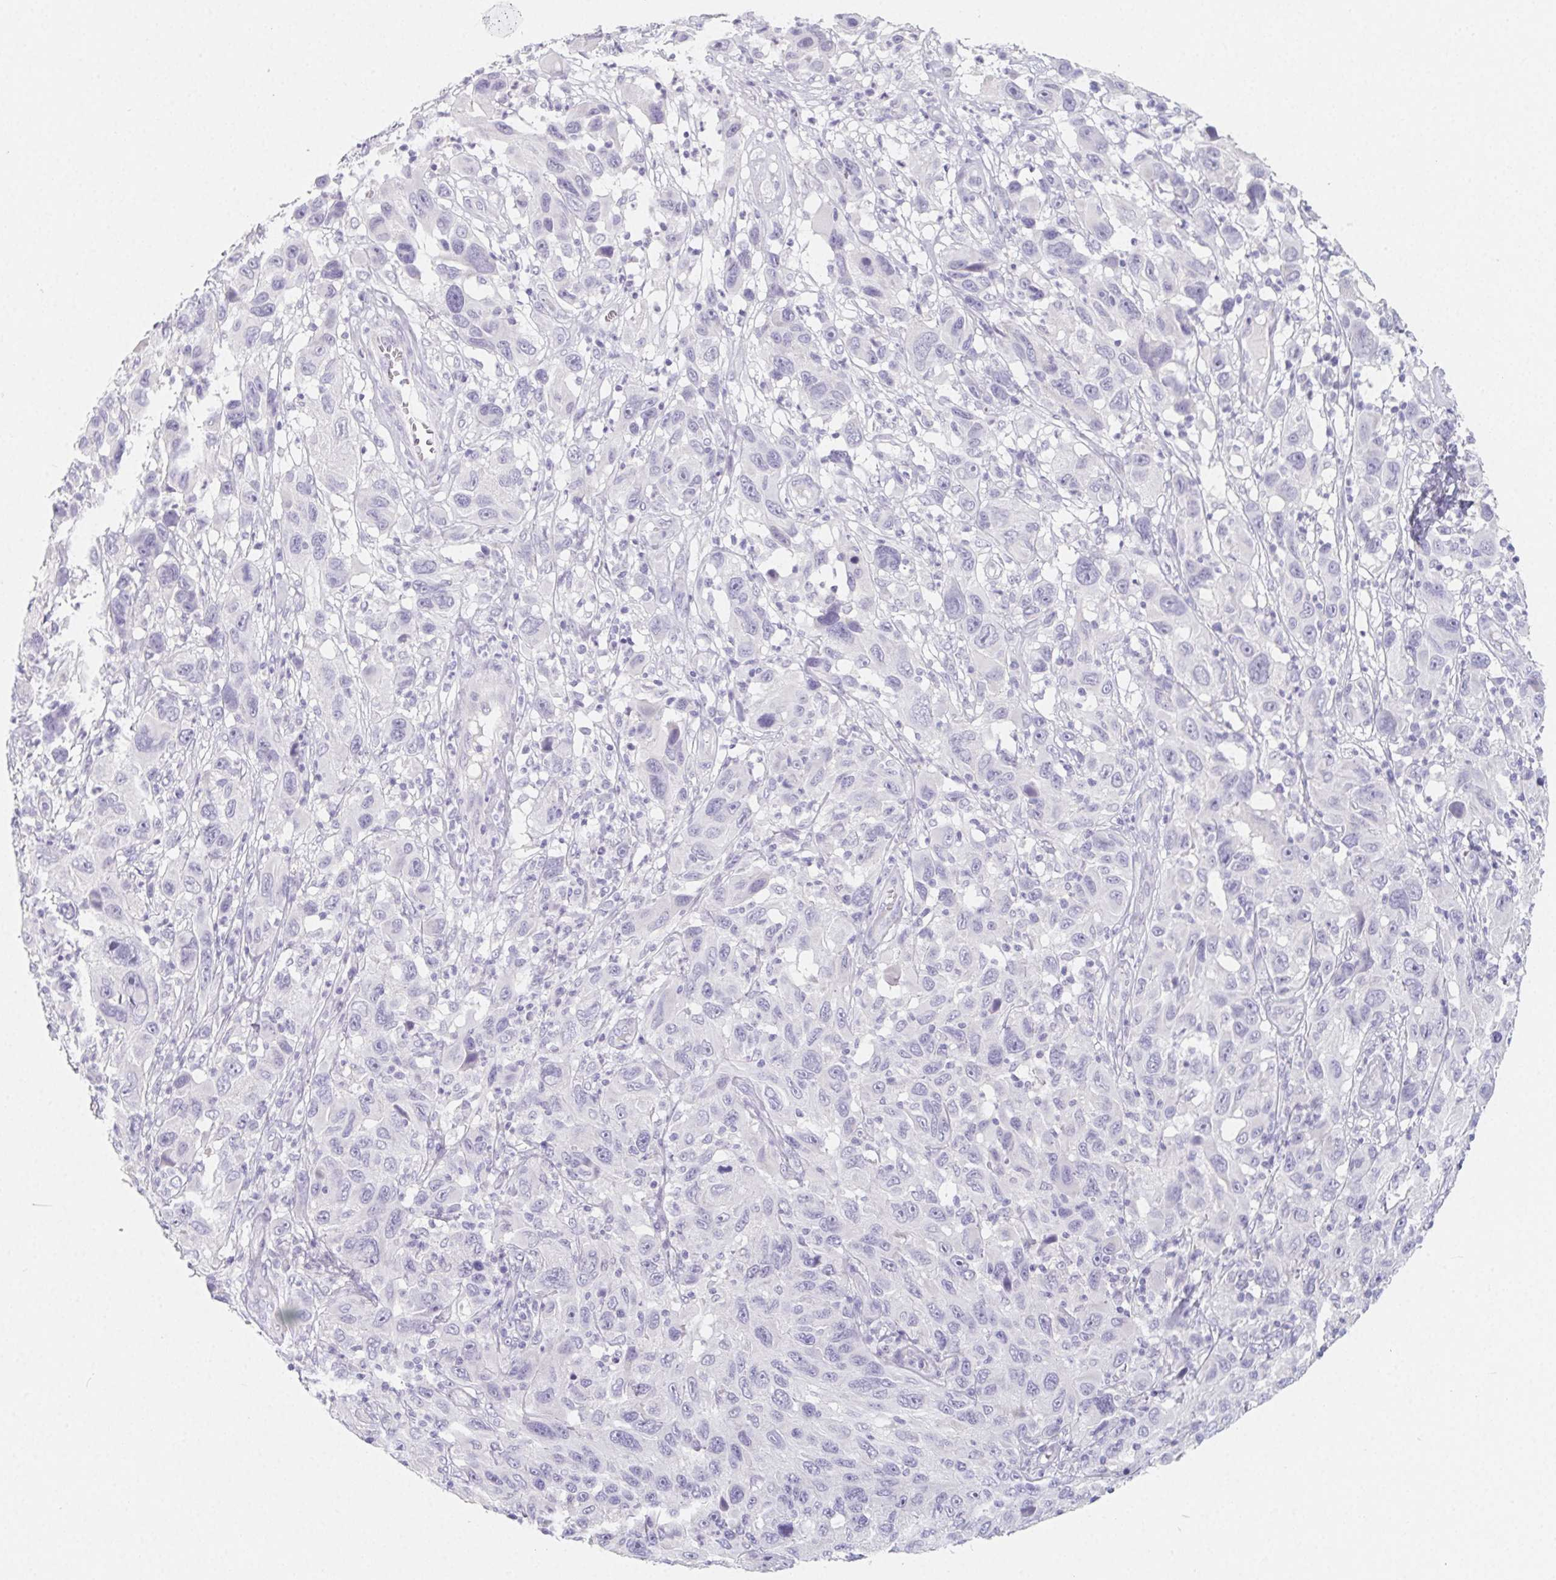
{"staining": {"intensity": "negative", "quantity": "none", "location": "none"}, "tissue": "melanoma", "cell_type": "Tumor cells", "image_type": "cancer", "snomed": [{"axis": "morphology", "description": "Malignant melanoma, NOS"}, {"axis": "topography", "description": "Skin"}], "caption": "Immunohistochemistry (IHC) photomicrograph of melanoma stained for a protein (brown), which exhibits no positivity in tumor cells.", "gene": "GLIPR1L1", "patient": {"sex": "male", "age": 53}}